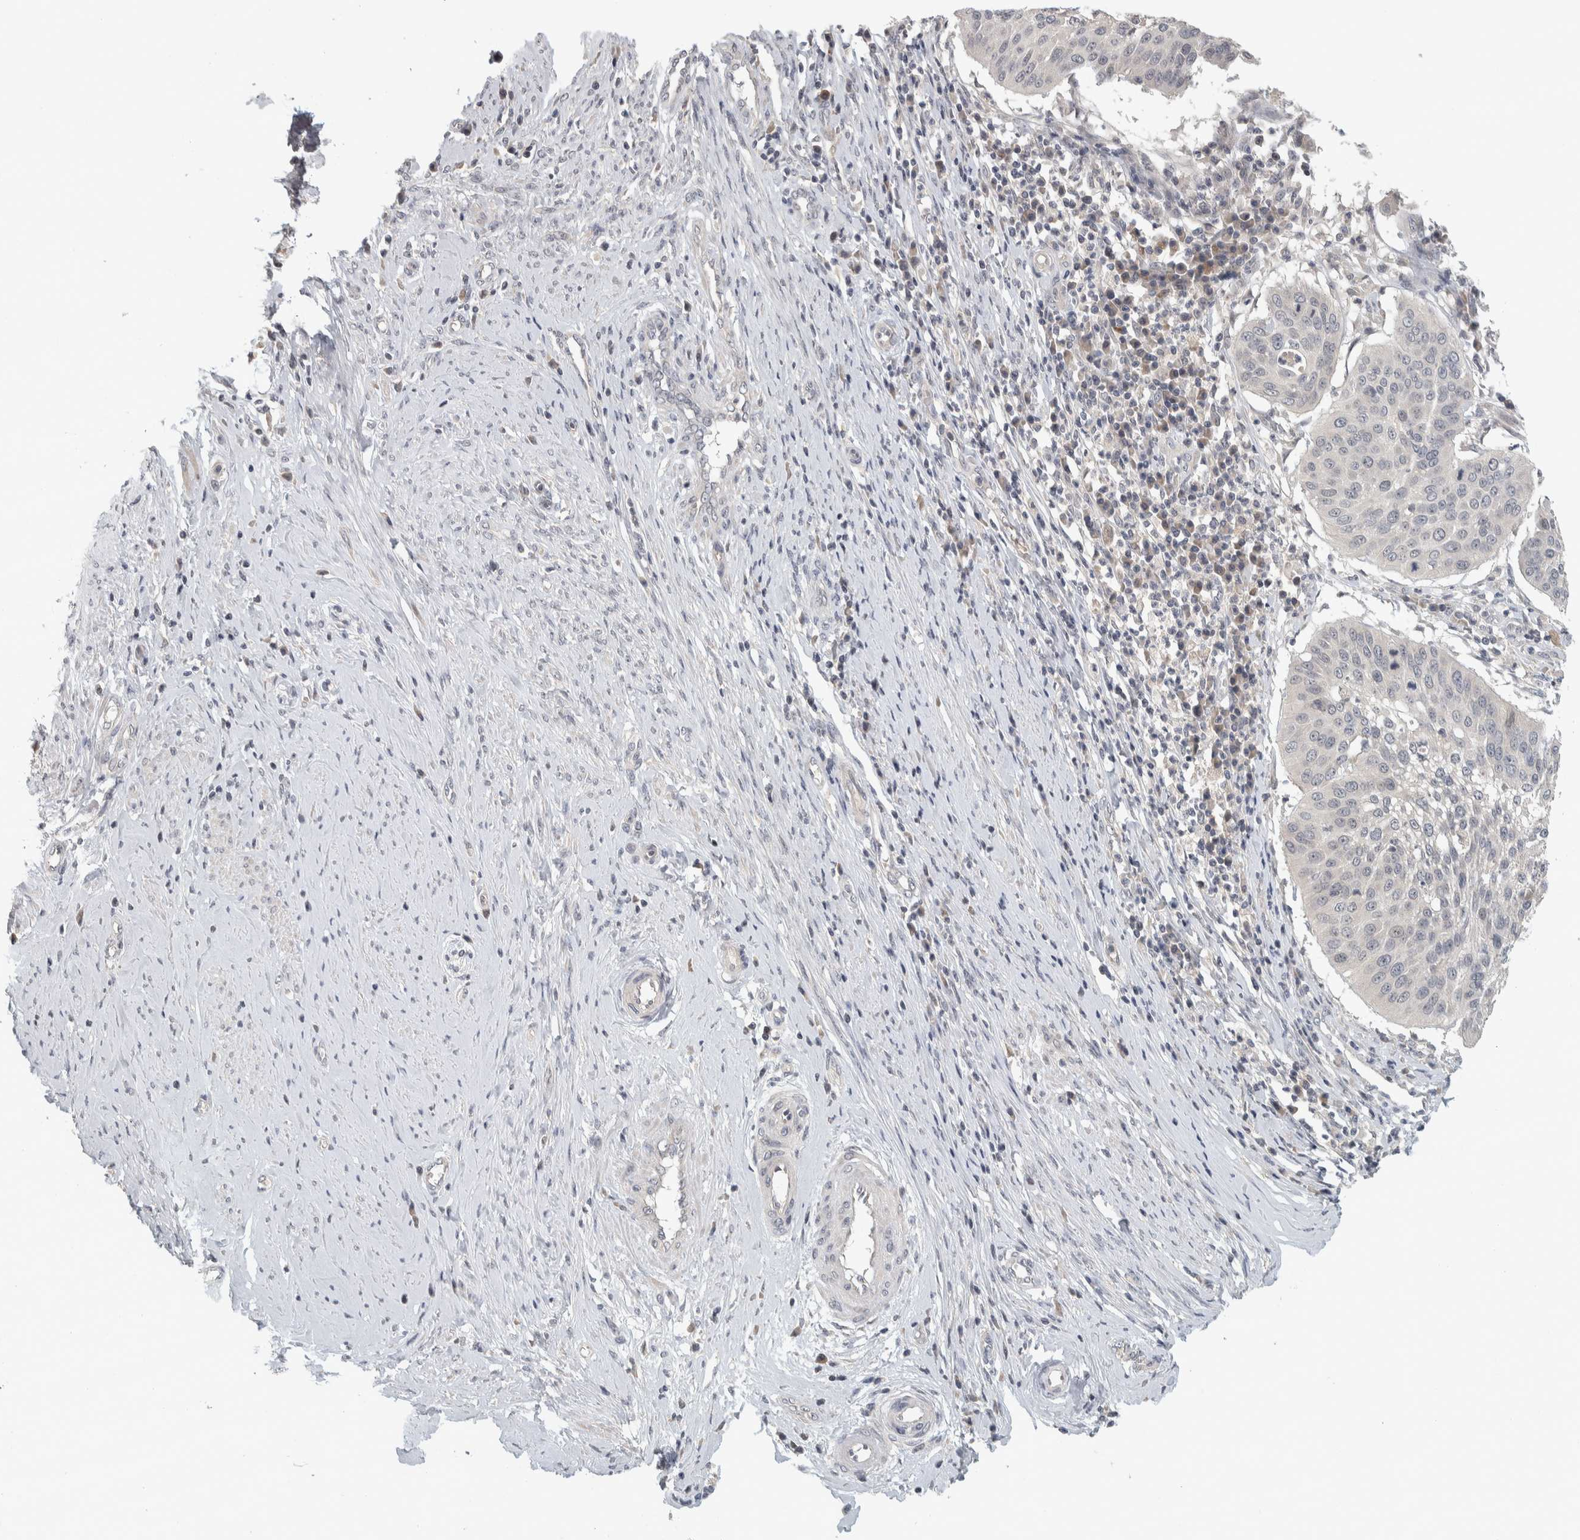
{"staining": {"intensity": "negative", "quantity": "none", "location": "none"}, "tissue": "cervical cancer", "cell_type": "Tumor cells", "image_type": "cancer", "snomed": [{"axis": "morphology", "description": "Normal tissue, NOS"}, {"axis": "morphology", "description": "Squamous cell carcinoma, NOS"}, {"axis": "topography", "description": "Cervix"}], "caption": "A histopathology image of squamous cell carcinoma (cervical) stained for a protein exhibits no brown staining in tumor cells.", "gene": "AFP", "patient": {"sex": "female", "age": 39}}